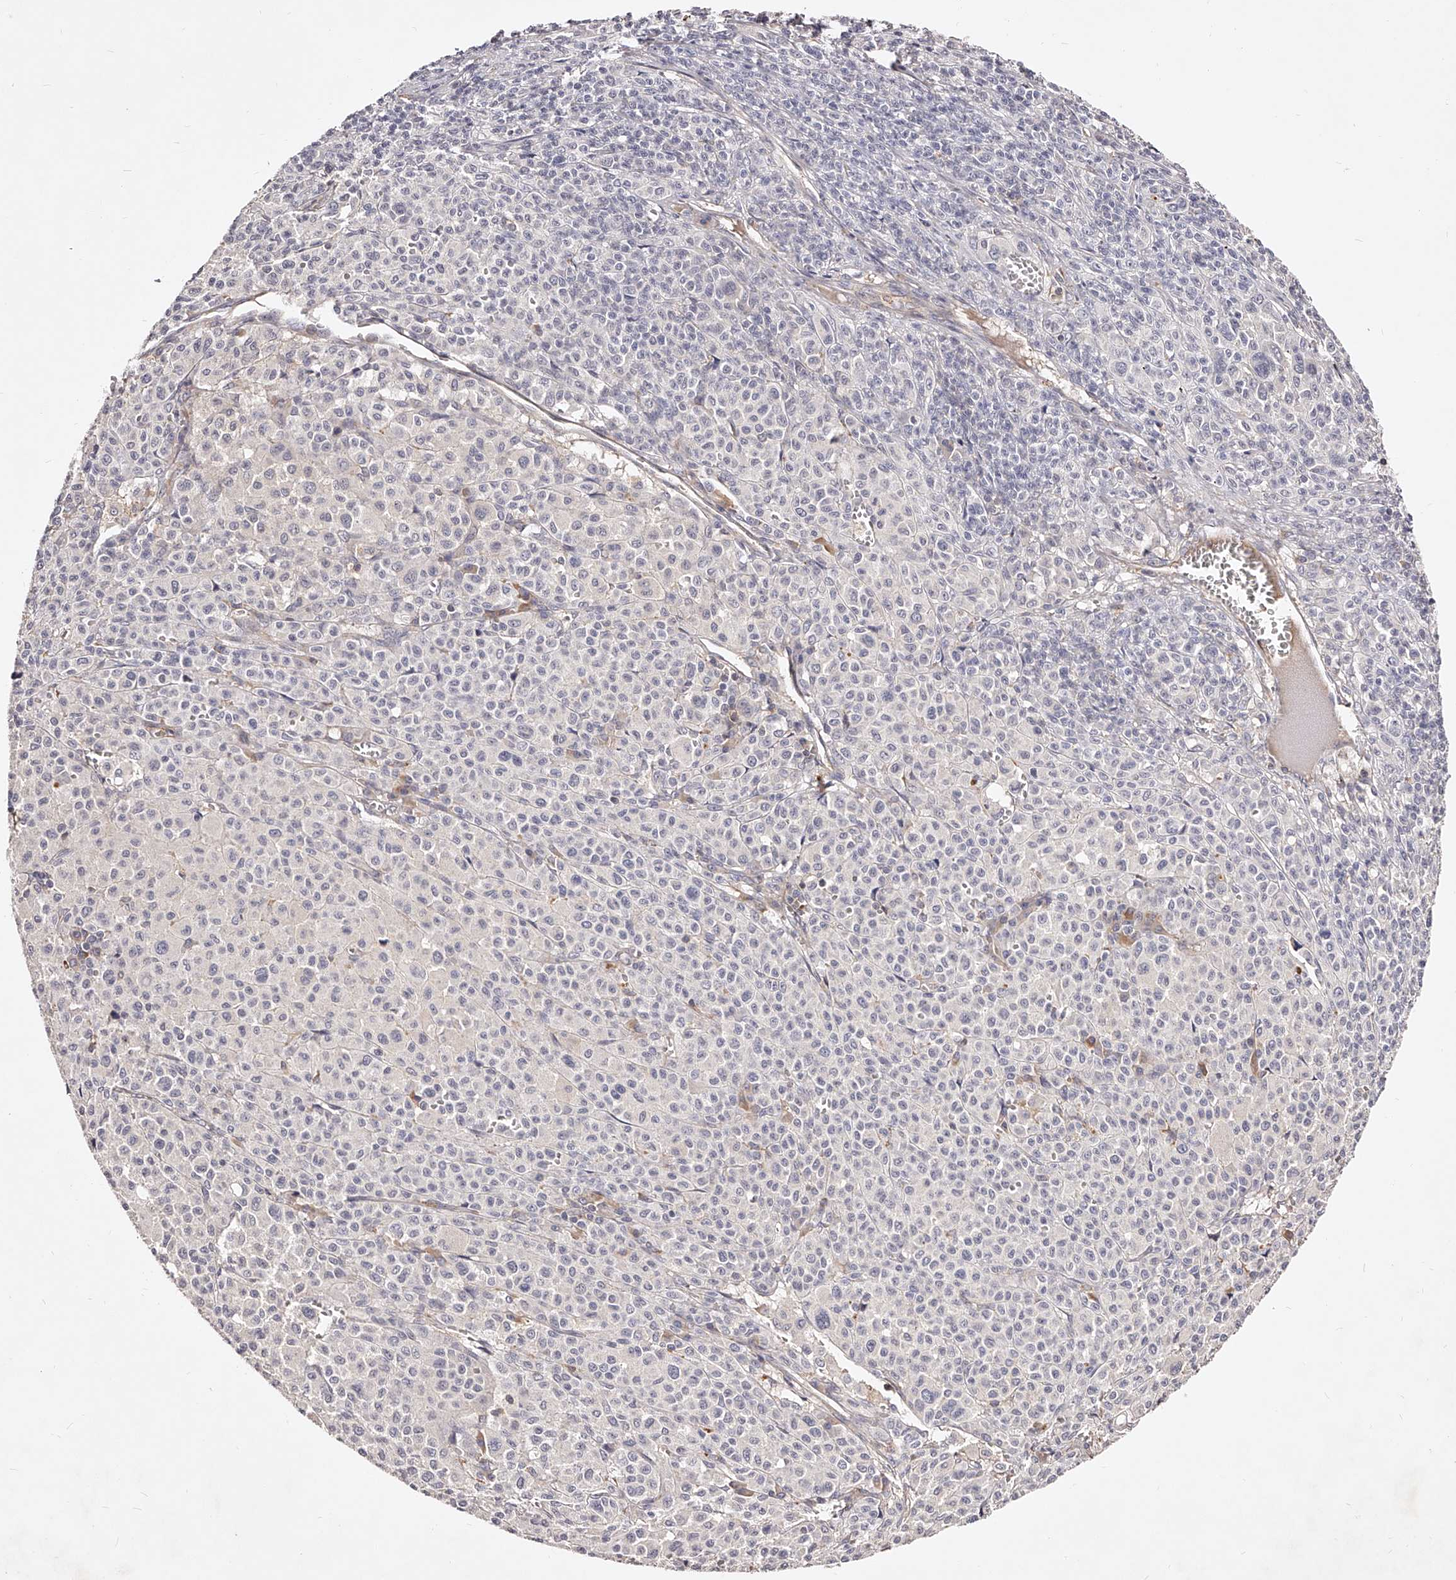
{"staining": {"intensity": "negative", "quantity": "none", "location": "none"}, "tissue": "melanoma", "cell_type": "Tumor cells", "image_type": "cancer", "snomed": [{"axis": "morphology", "description": "Malignant melanoma, Metastatic site"}, {"axis": "topography", "description": "Skin"}], "caption": "Human melanoma stained for a protein using immunohistochemistry exhibits no positivity in tumor cells.", "gene": "PHACTR1", "patient": {"sex": "female", "age": 74}}